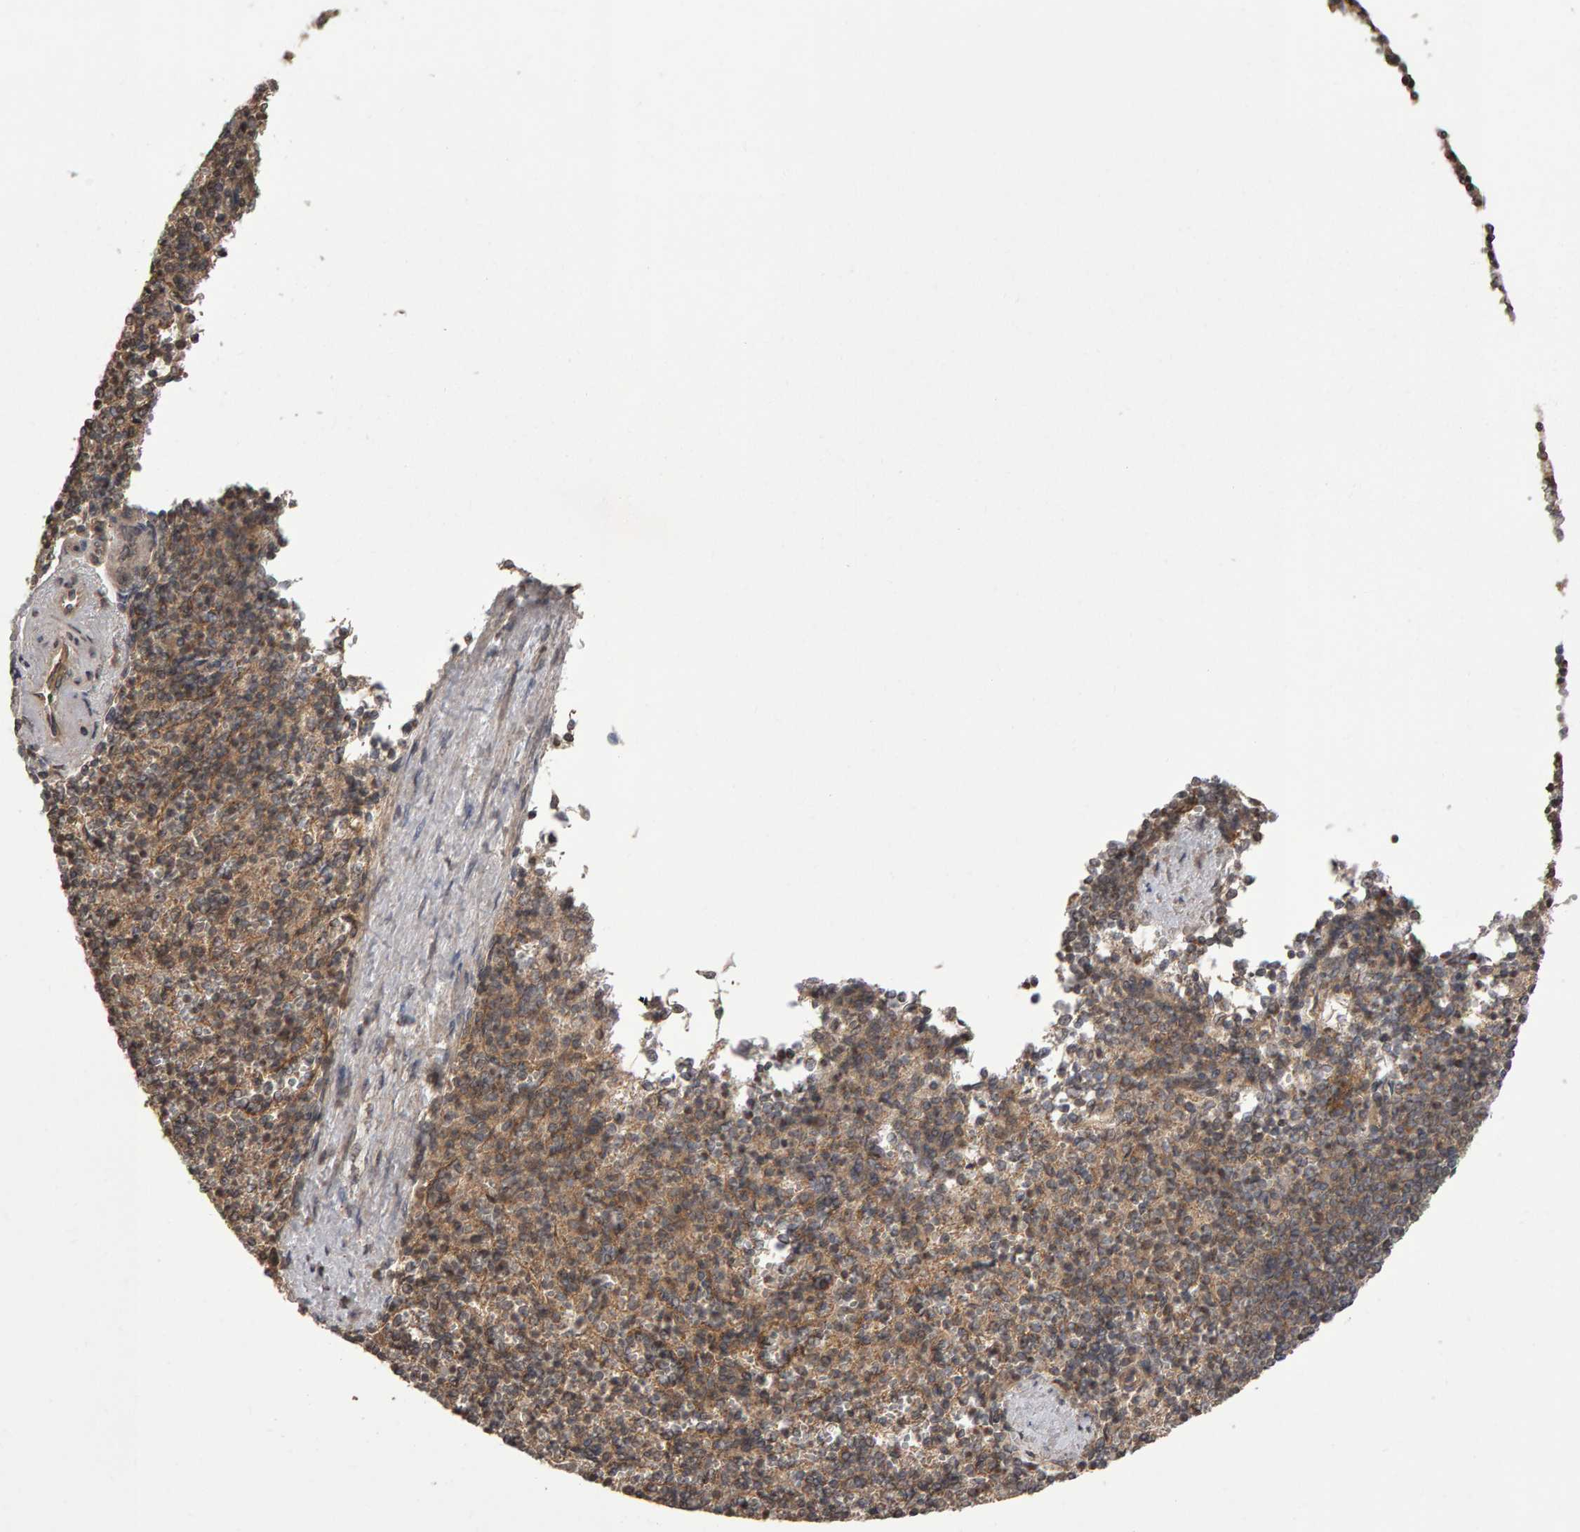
{"staining": {"intensity": "moderate", "quantity": ">75%", "location": "cytoplasmic/membranous"}, "tissue": "spleen", "cell_type": "Cells in red pulp", "image_type": "normal", "snomed": [{"axis": "morphology", "description": "Normal tissue, NOS"}, {"axis": "topography", "description": "Spleen"}], "caption": "Immunohistochemistry histopathology image of normal spleen stained for a protein (brown), which displays medium levels of moderate cytoplasmic/membranous staining in about >75% of cells in red pulp.", "gene": "SCRIB", "patient": {"sex": "female", "age": 74}}